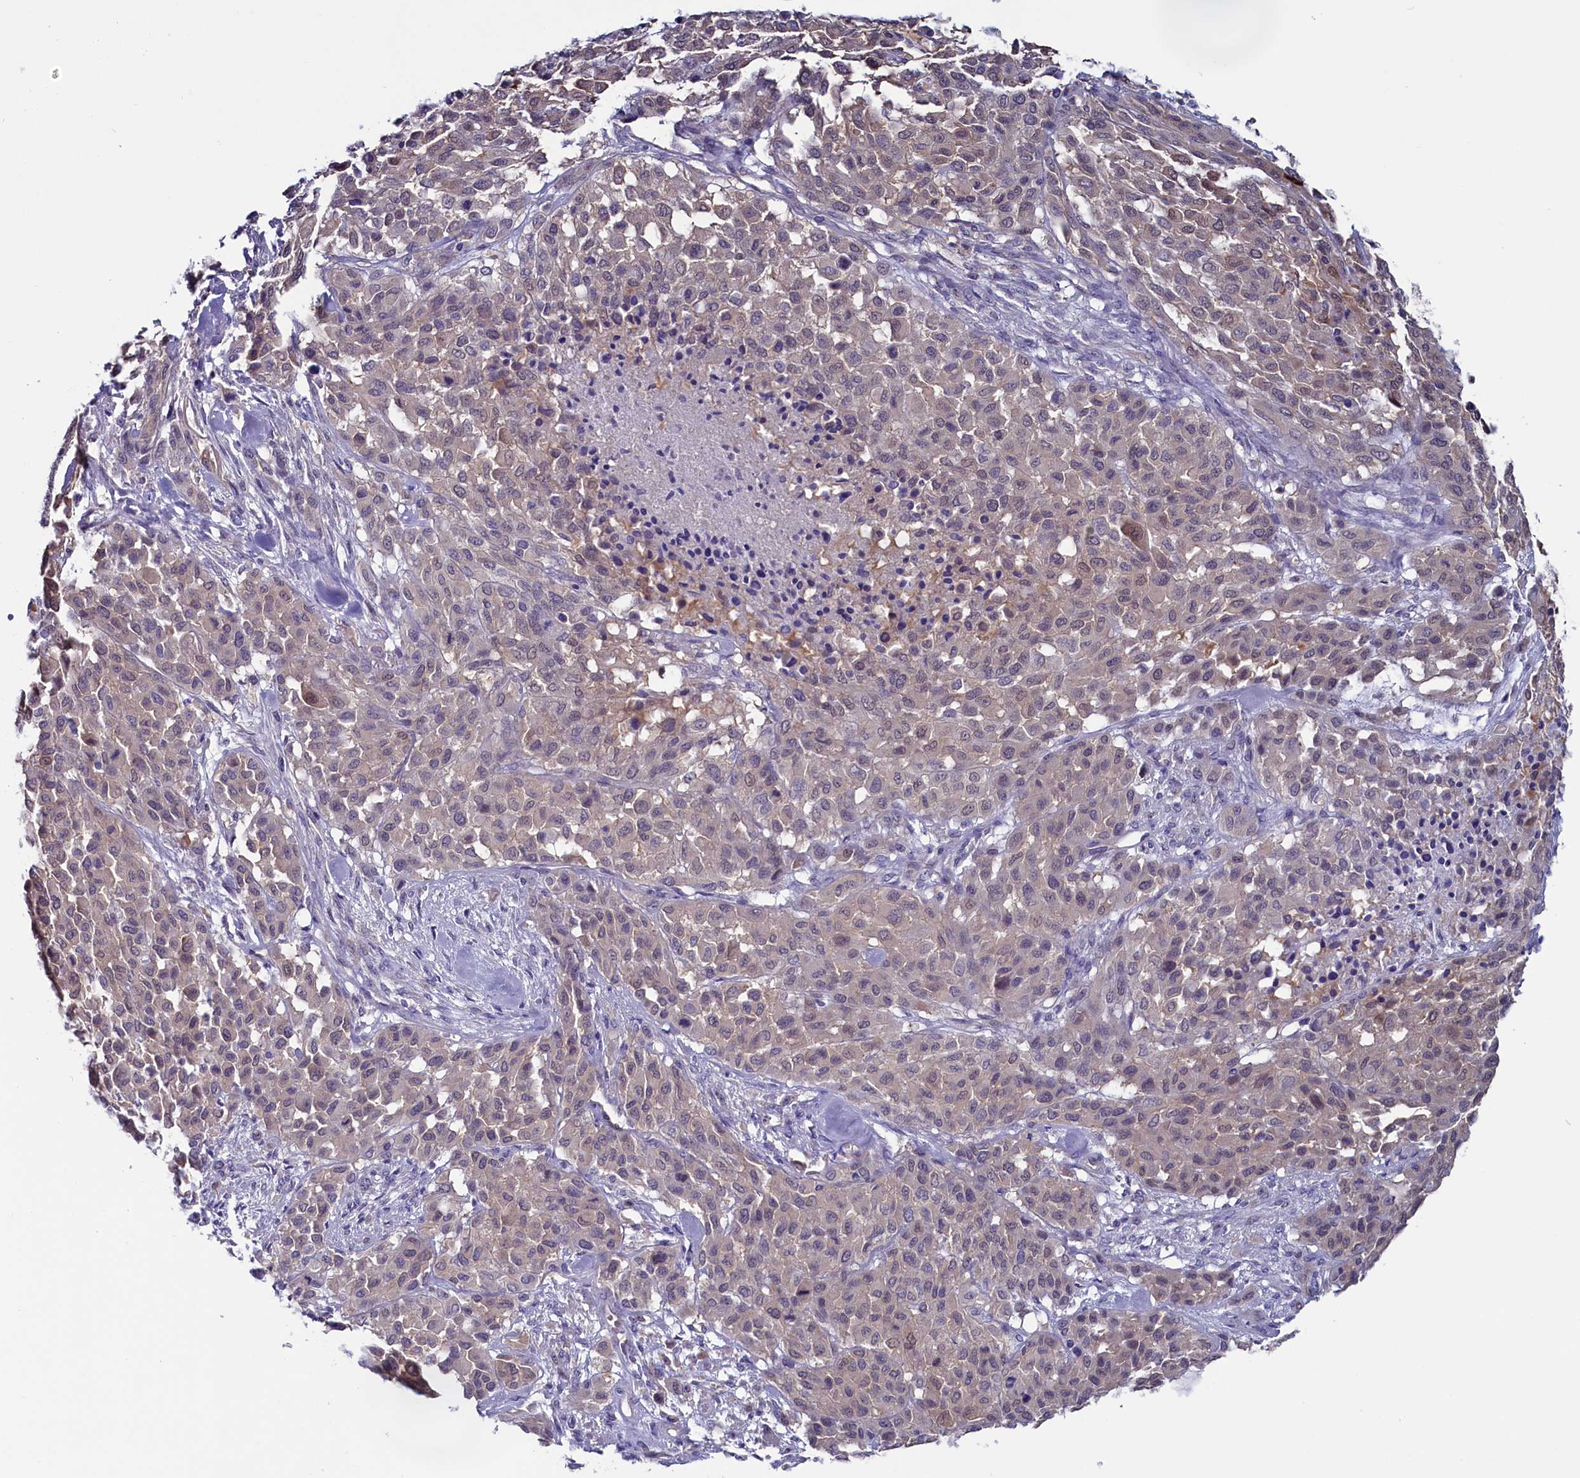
{"staining": {"intensity": "negative", "quantity": "none", "location": "none"}, "tissue": "melanoma", "cell_type": "Tumor cells", "image_type": "cancer", "snomed": [{"axis": "morphology", "description": "Malignant melanoma, Metastatic site"}, {"axis": "topography", "description": "Skin"}], "caption": "DAB immunohistochemical staining of human malignant melanoma (metastatic site) demonstrates no significant staining in tumor cells. (DAB immunohistochemistry (IHC) visualized using brightfield microscopy, high magnification).", "gene": "CIAPIN1", "patient": {"sex": "female", "age": 81}}